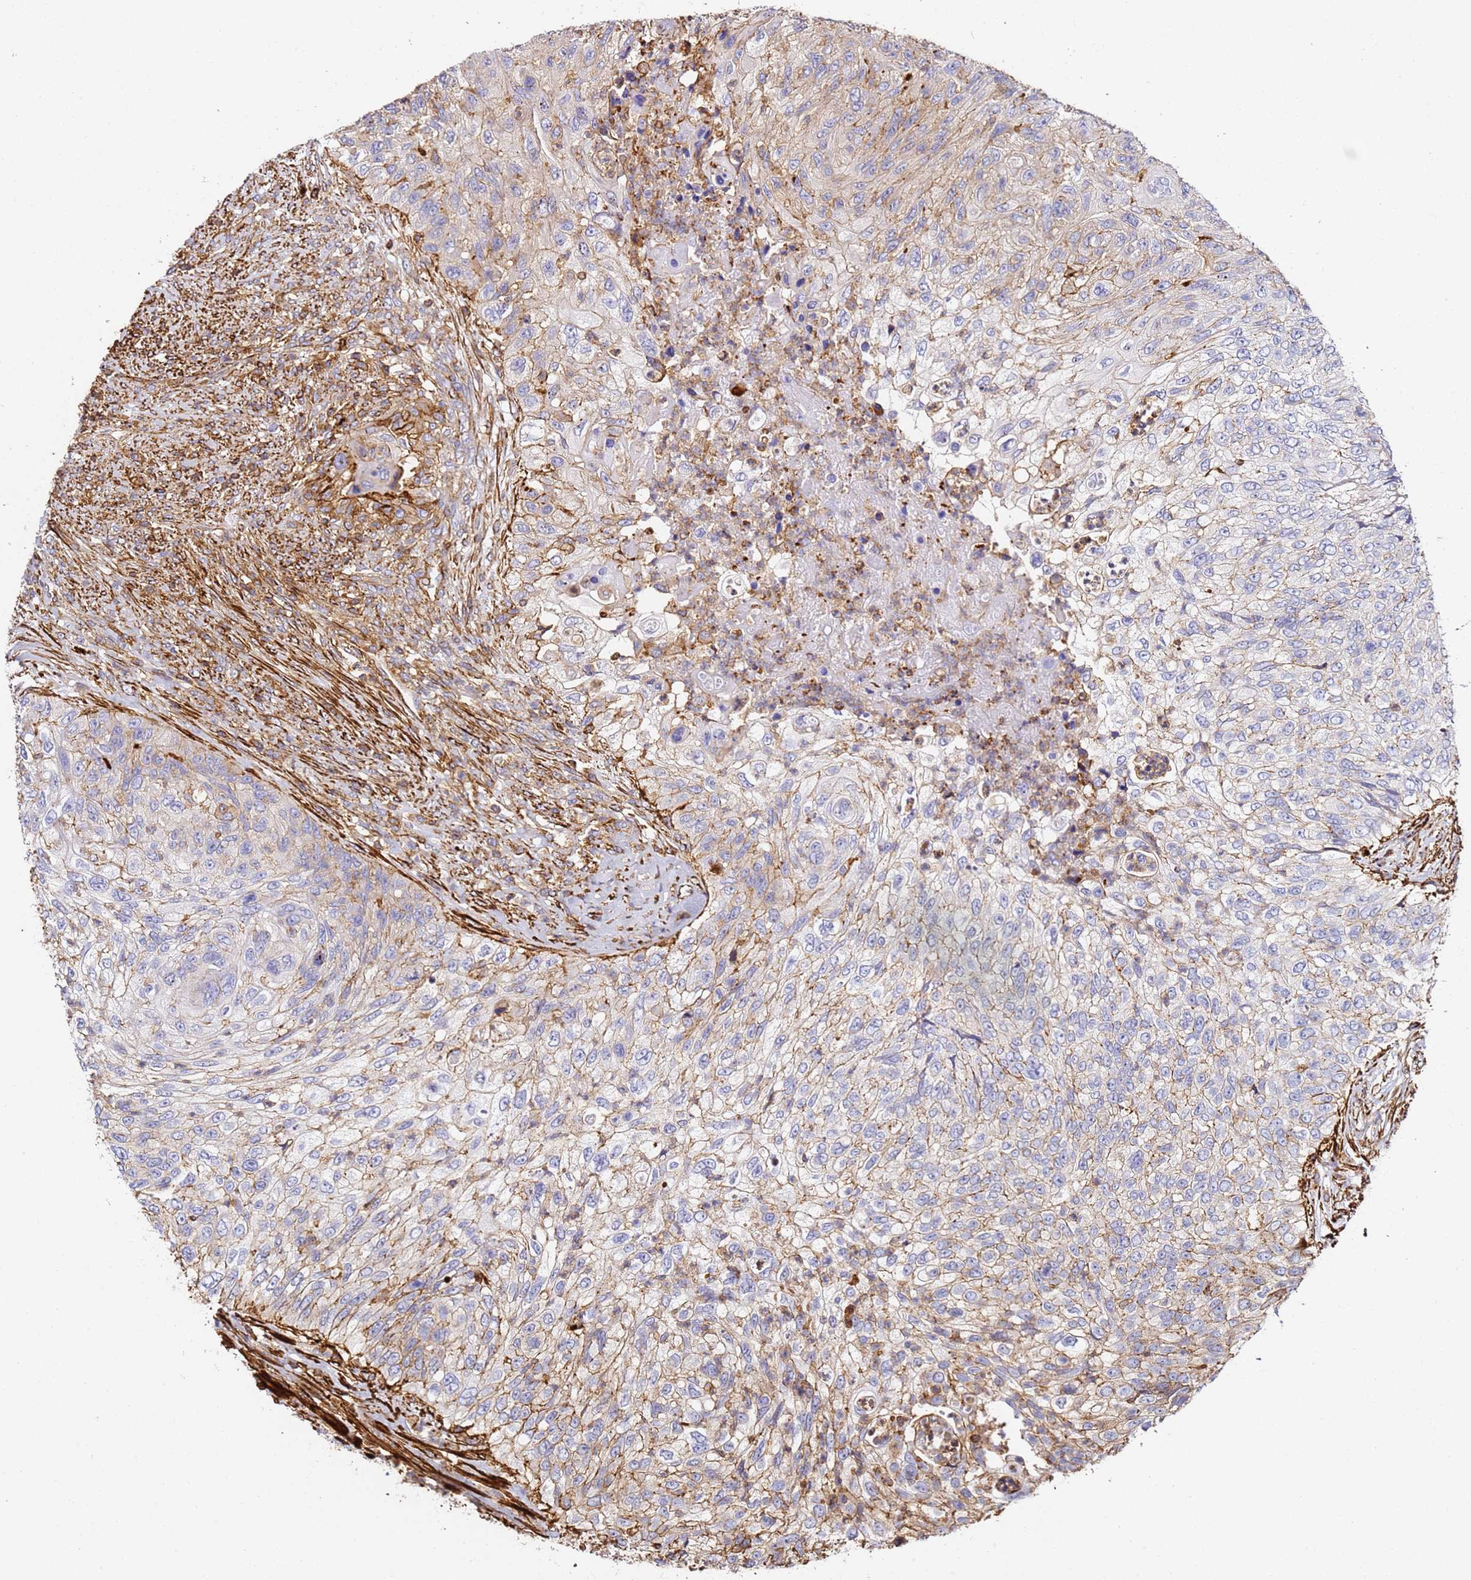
{"staining": {"intensity": "weak", "quantity": "25%-75%", "location": "cytoplasmic/membranous"}, "tissue": "urothelial cancer", "cell_type": "Tumor cells", "image_type": "cancer", "snomed": [{"axis": "morphology", "description": "Urothelial carcinoma, High grade"}, {"axis": "topography", "description": "Urinary bladder"}], "caption": "A brown stain shows weak cytoplasmic/membranous positivity of a protein in urothelial carcinoma (high-grade) tumor cells.", "gene": "ZNF671", "patient": {"sex": "female", "age": 60}}